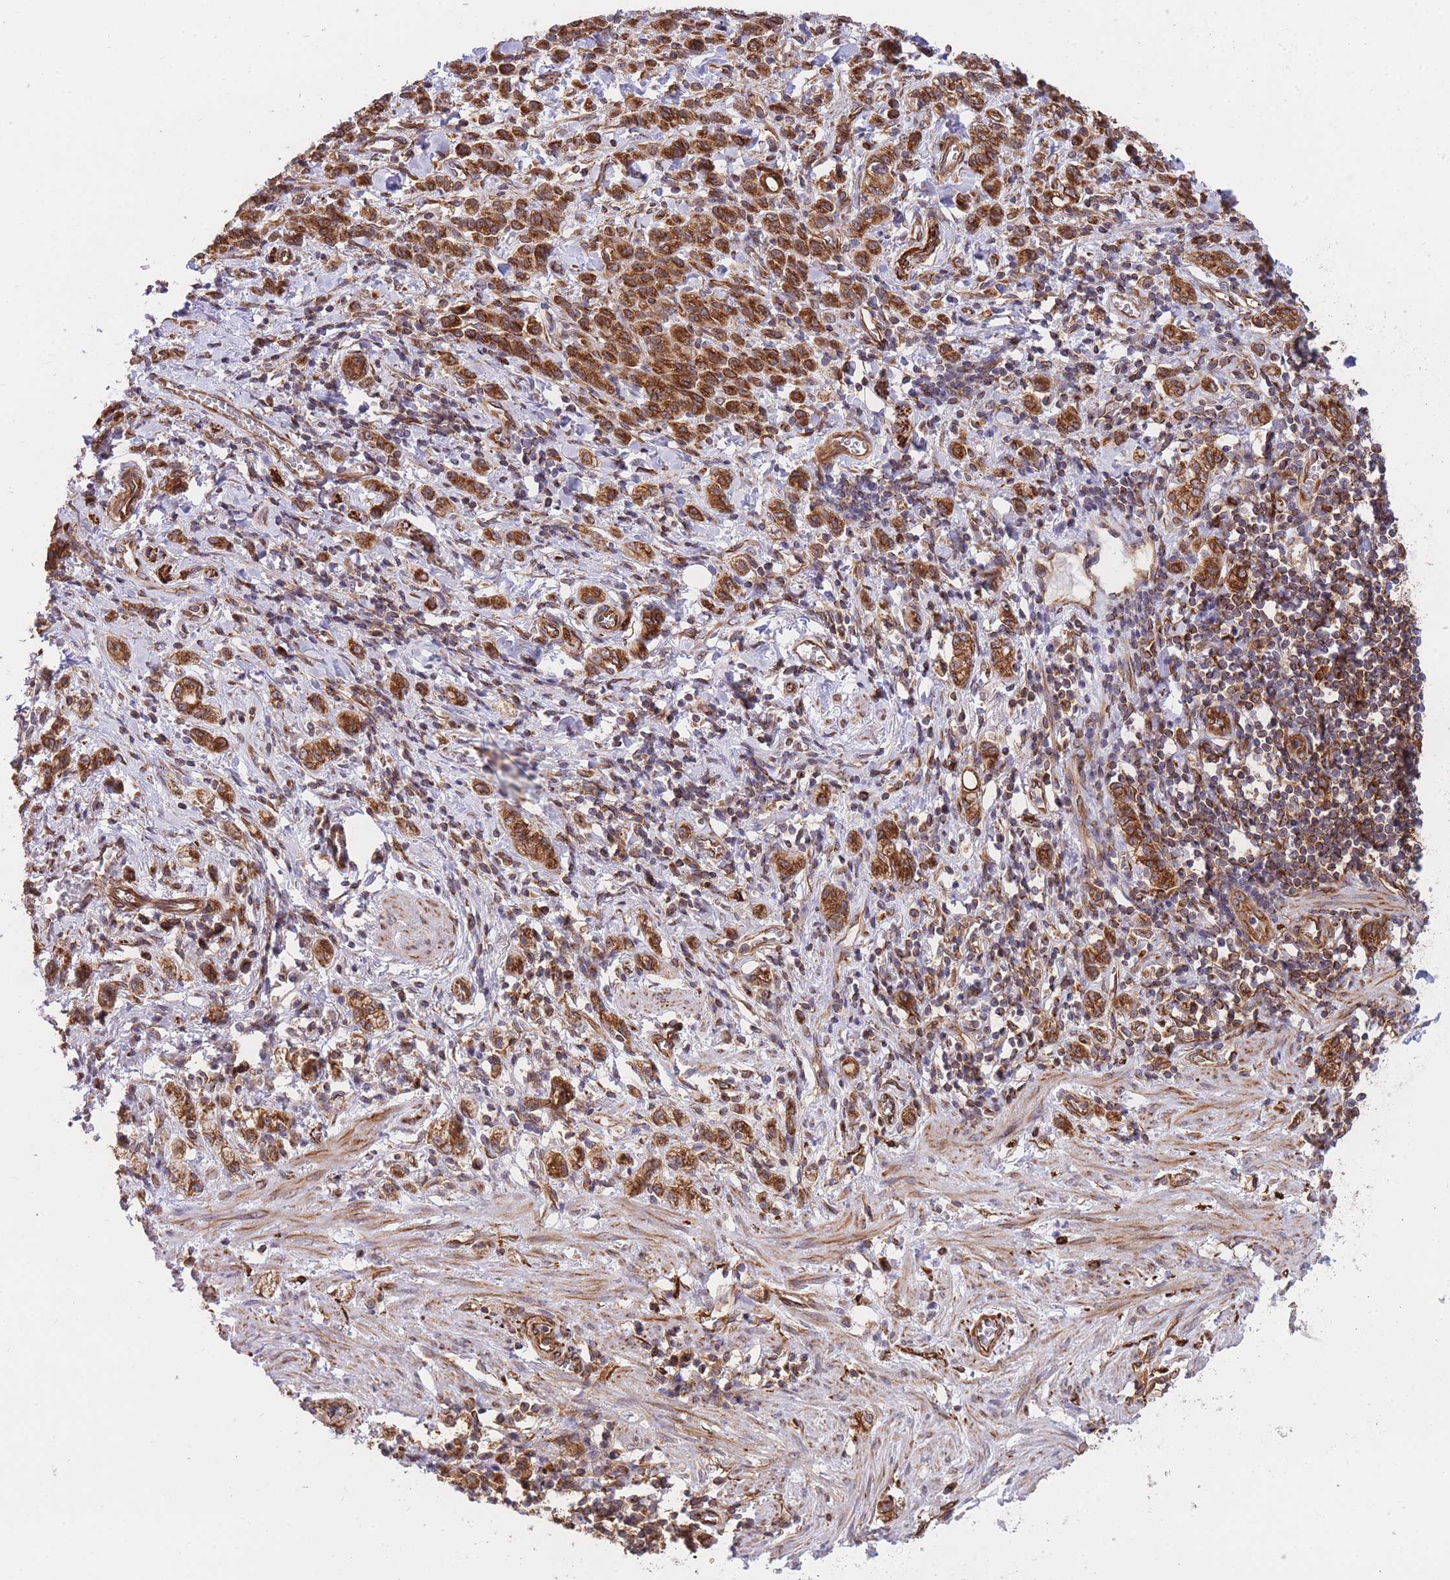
{"staining": {"intensity": "strong", "quantity": ">75%", "location": "cytoplasmic/membranous"}, "tissue": "stomach cancer", "cell_type": "Tumor cells", "image_type": "cancer", "snomed": [{"axis": "morphology", "description": "Adenocarcinoma, NOS"}, {"axis": "topography", "description": "Stomach"}], "caption": "DAB immunohistochemical staining of human stomach cancer (adenocarcinoma) shows strong cytoplasmic/membranous protein staining in approximately >75% of tumor cells.", "gene": "EXOSC8", "patient": {"sex": "male", "age": 77}}